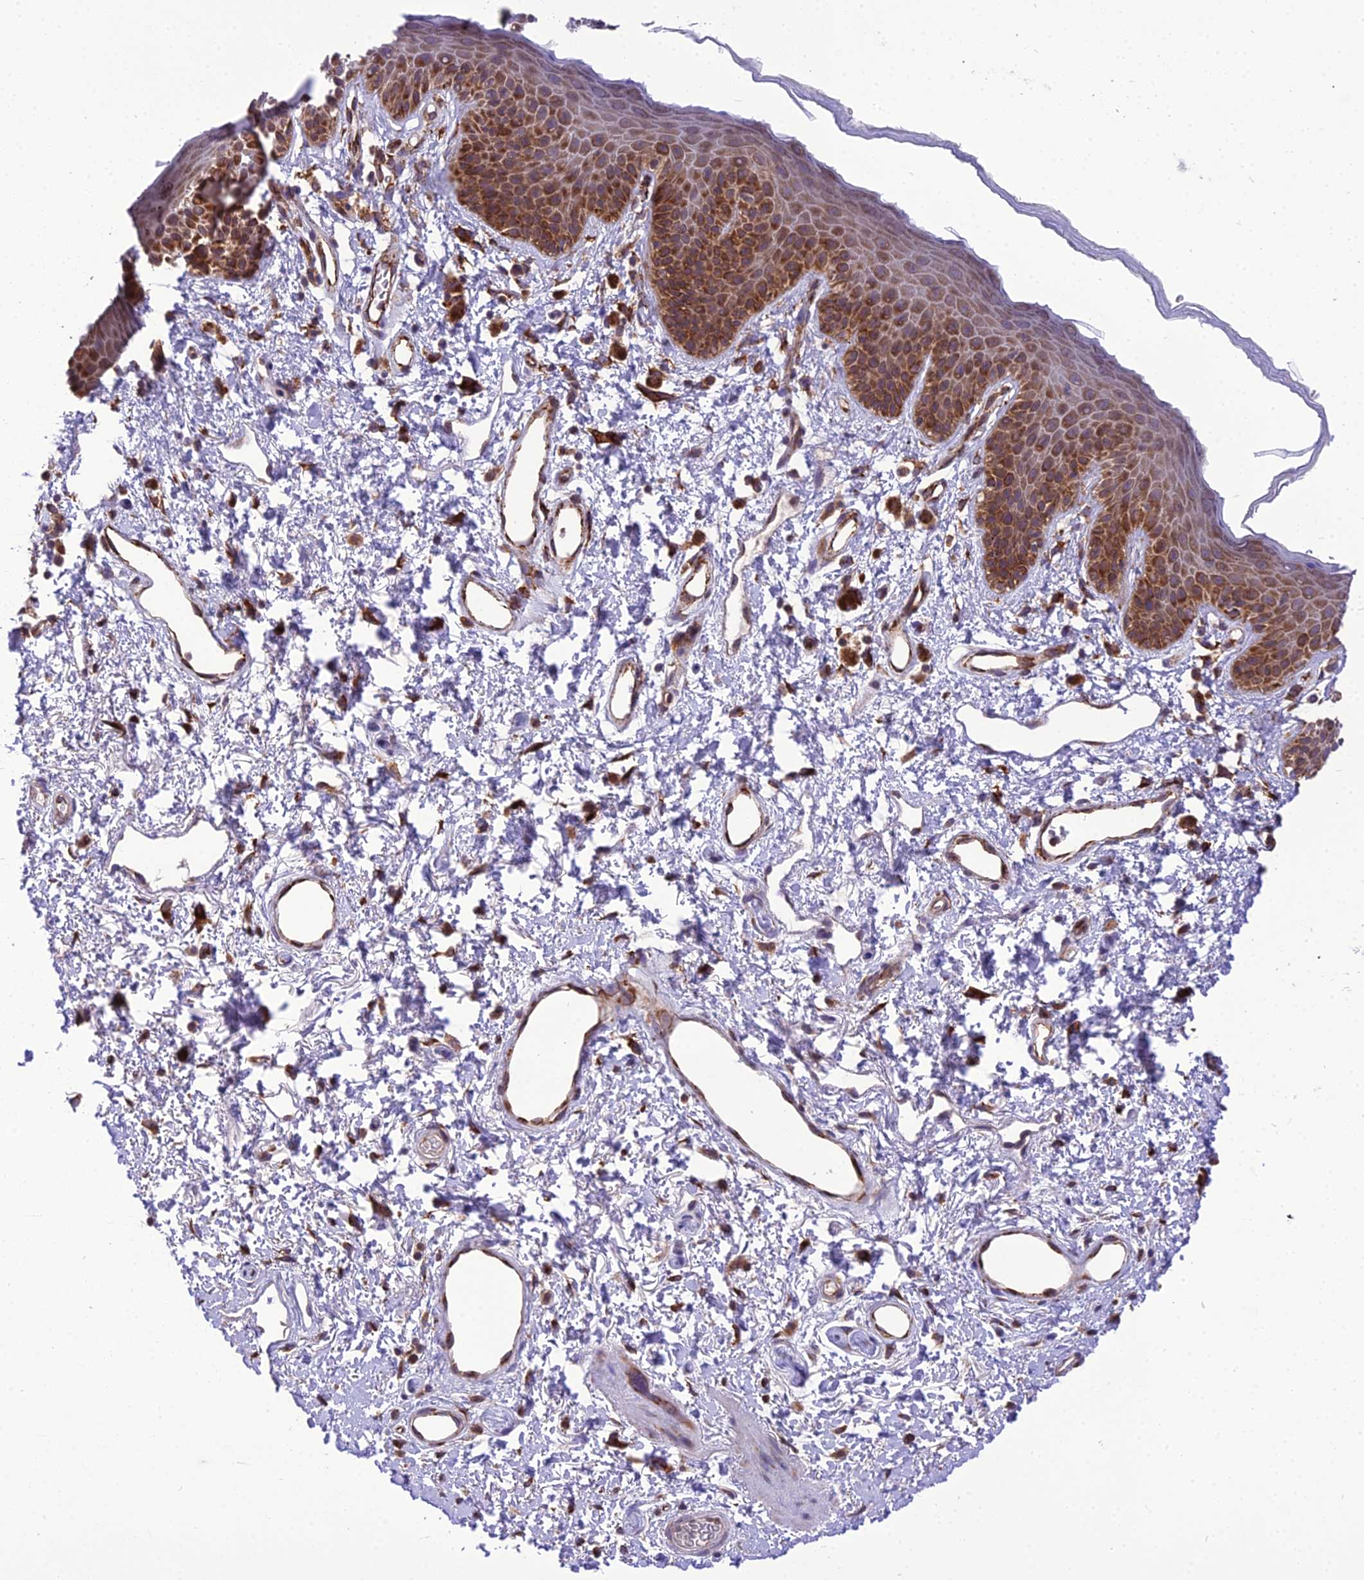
{"staining": {"intensity": "strong", "quantity": "25%-75%", "location": "cytoplasmic/membranous"}, "tissue": "skin", "cell_type": "Epidermal cells", "image_type": "normal", "snomed": [{"axis": "morphology", "description": "Normal tissue, NOS"}, {"axis": "topography", "description": "Anal"}], "caption": "This histopathology image shows immunohistochemistry staining of unremarkable skin, with high strong cytoplasmic/membranous staining in approximately 25%-75% of epidermal cells.", "gene": "DHCR7", "patient": {"sex": "female", "age": 46}}